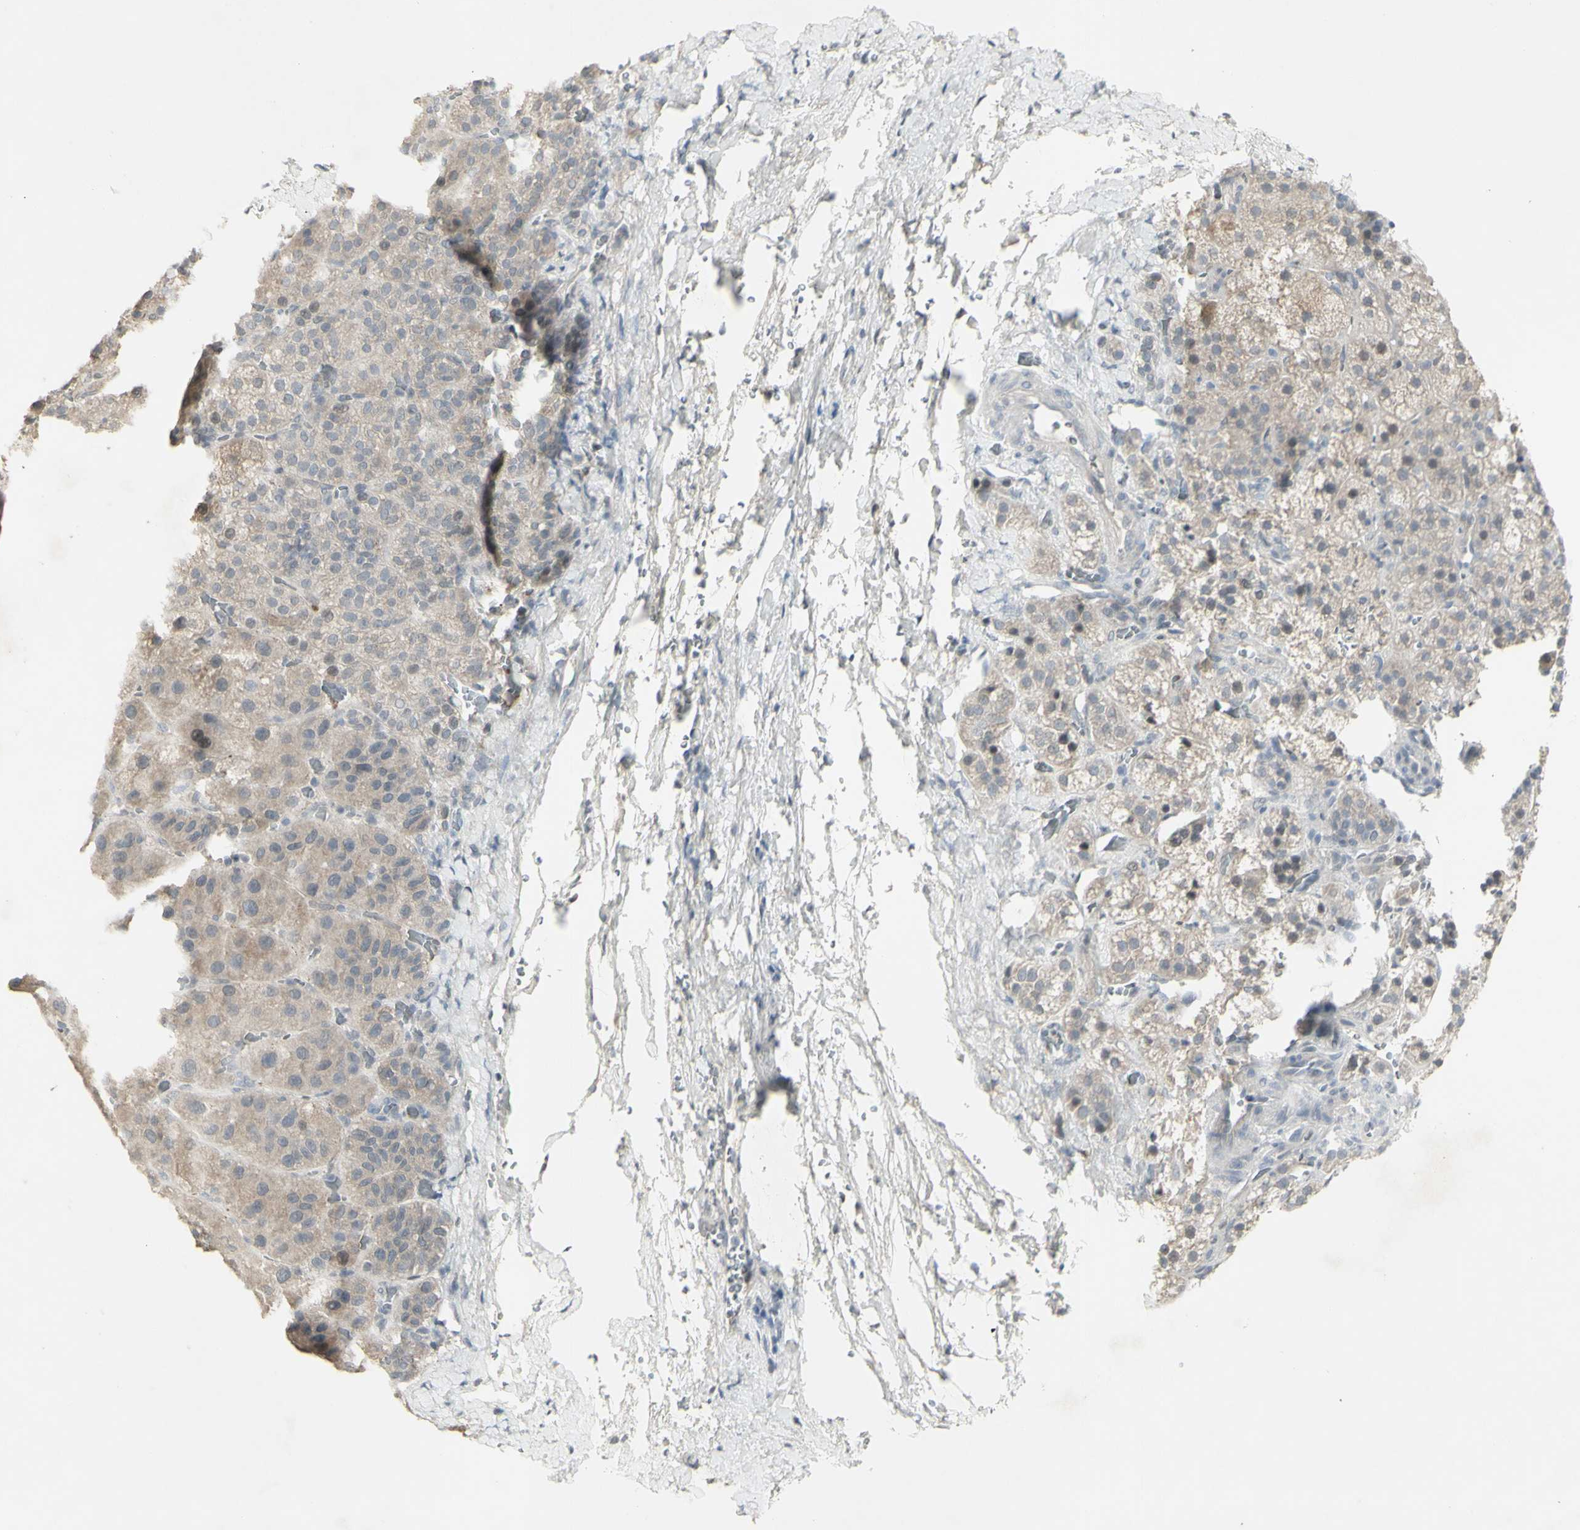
{"staining": {"intensity": "weak", "quantity": "25%-75%", "location": "cytoplasmic/membranous"}, "tissue": "adrenal gland", "cell_type": "Glandular cells", "image_type": "normal", "snomed": [{"axis": "morphology", "description": "Normal tissue, NOS"}, {"axis": "topography", "description": "Adrenal gland"}], "caption": "Adrenal gland stained for a protein (brown) shows weak cytoplasmic/membranous positive staining in about 25%-75% of glandular cells.", "gene": "C1orf116", "patient": {"sex": "female", "age": 57}}